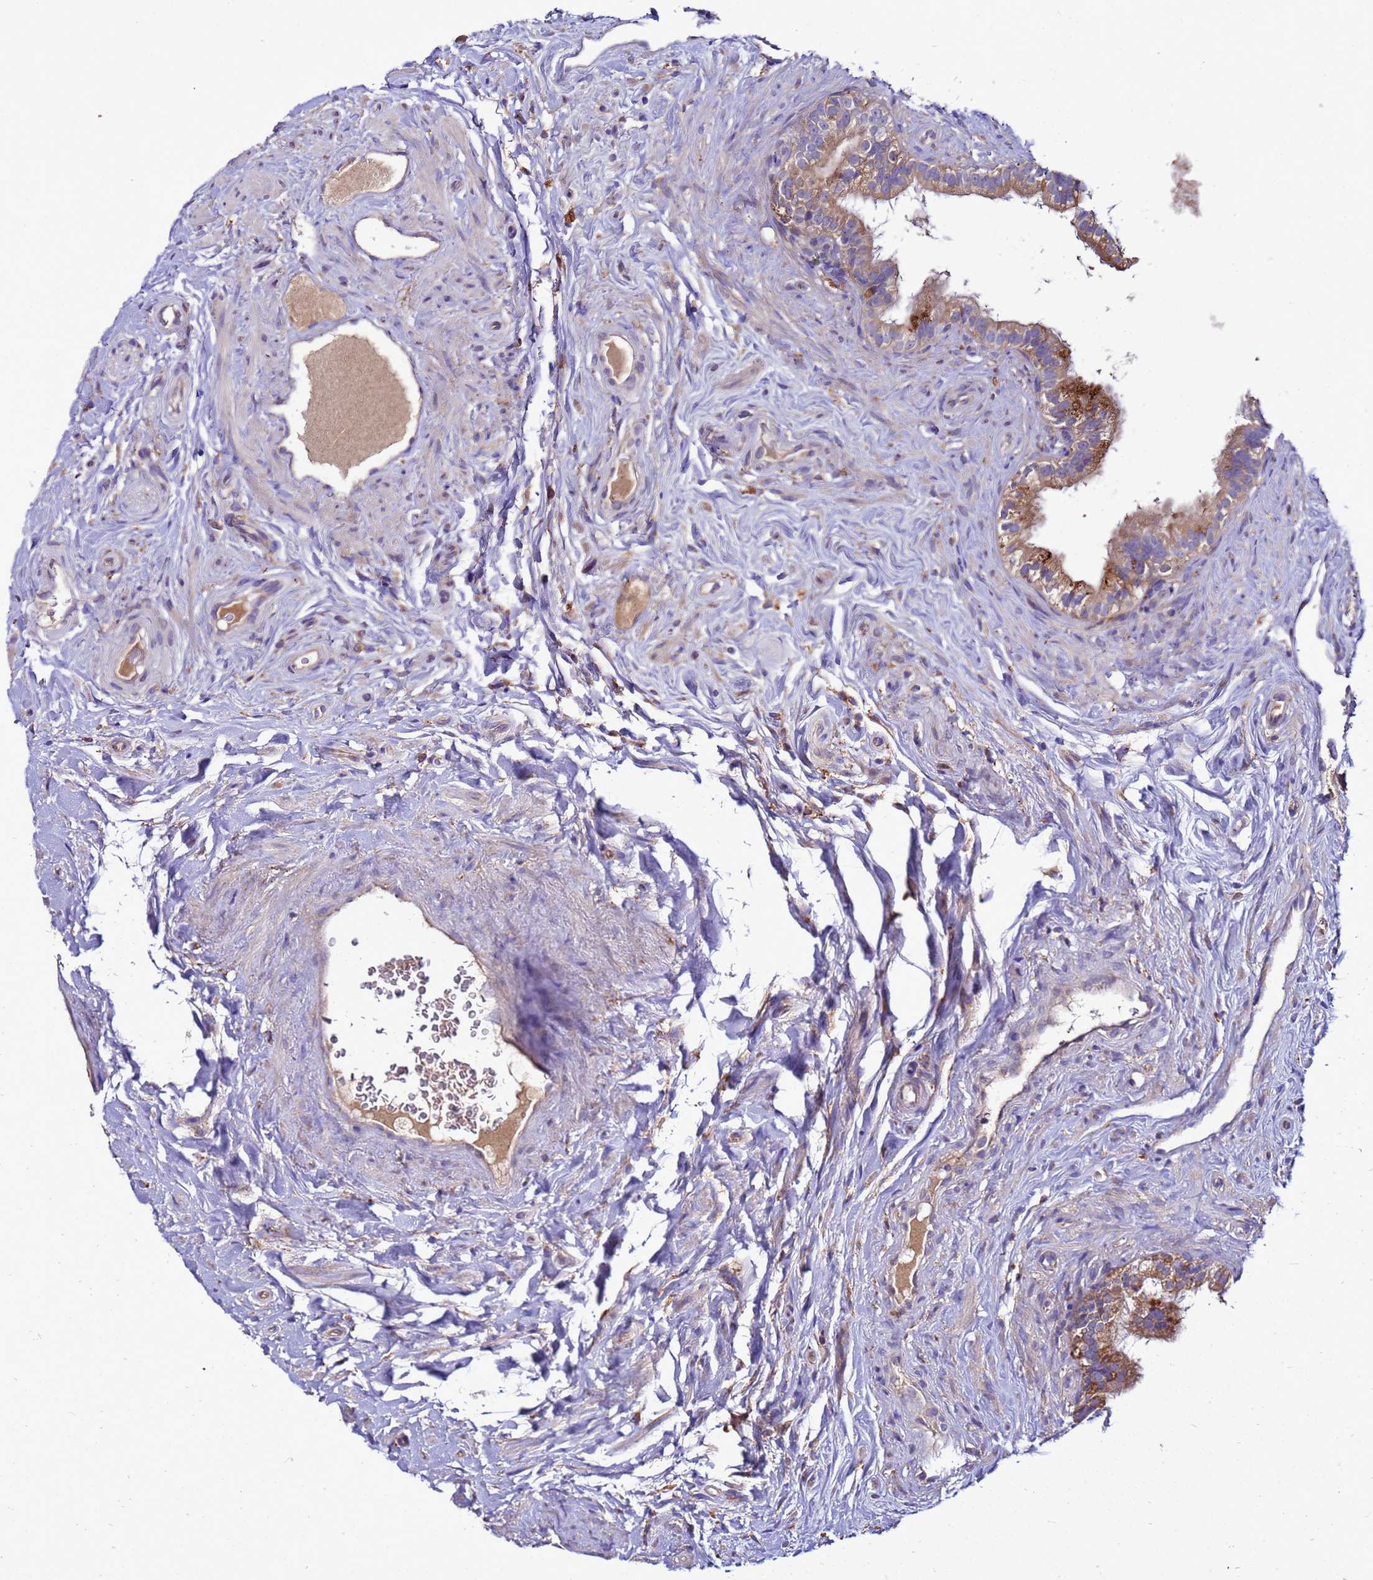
{"staining": {"intensity": "strong", "quantity": ">75%", "location": "cytoplasmic/membranous"}, "tissue": "epididymis", "cell_type": "Glandular cells", "image_type": "normal", "snomed": [{"axis": "morphology", "description": "Normal tissue, NOS"}, {"axis": "topography", "description": "Epididymis"}], "caption": "Protein positivity by immunohistochemistry (IHC) demonstrates strong cytoplasmic/membranous staining in approximately >75% of glandular cells in benign epididymis.", "gene": "ANTKMT", "patient": {"sex": "male", "age": 84}}